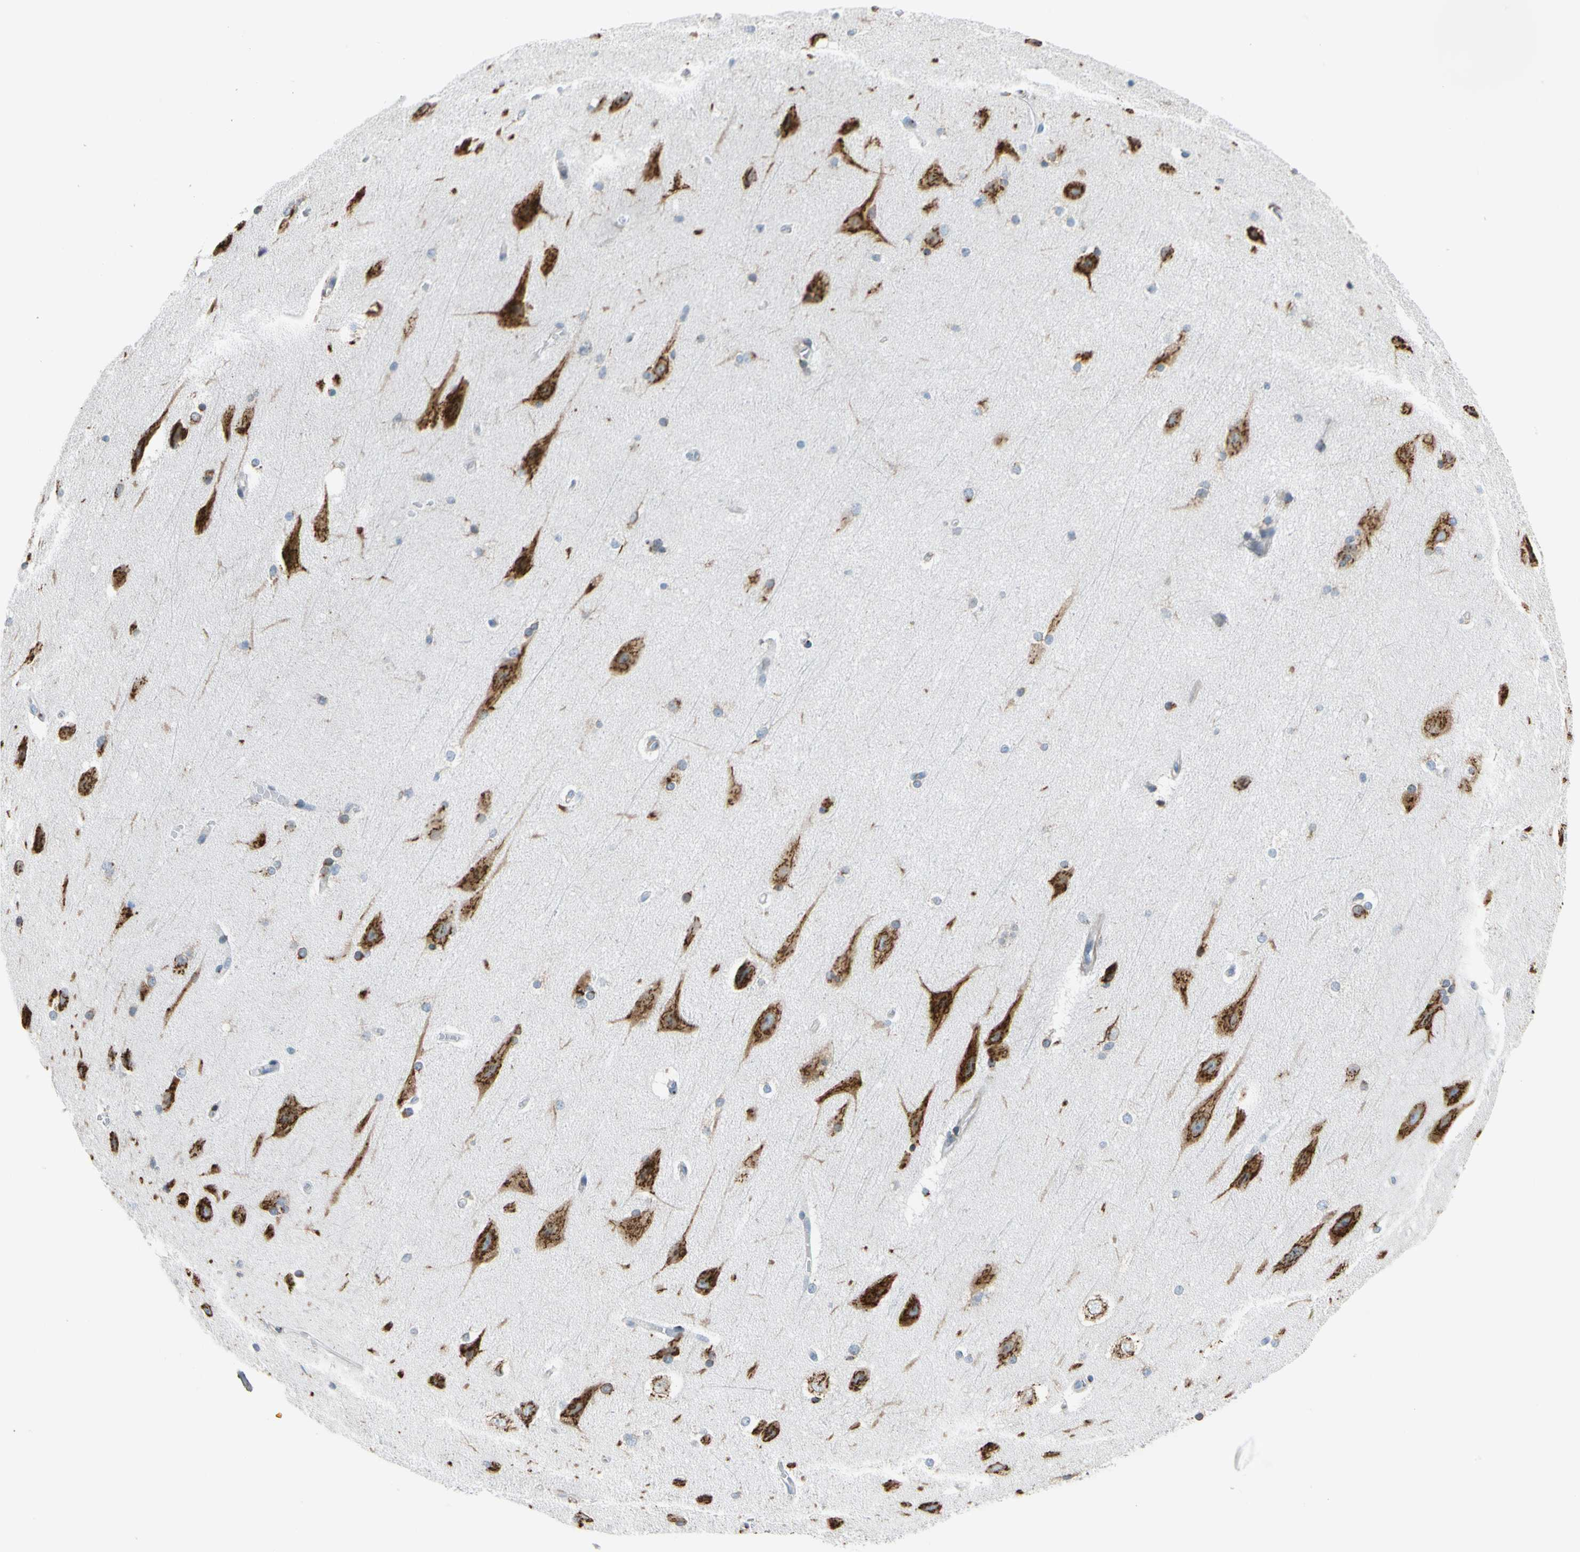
{"staining": {"intensity": "negative", "quantity": "none", "location": "none"}, "tissue": "cerebral cortex", "cell_type": "Endothelial cells", "image_type": "normal", "snomed": [{"axis": "morphology", "description": "Normal tissue, NOS"}, {"axis": "topography", "description": "Cerebral cortex"}, {"axis": "topography", "description": "Hippocampus"}], "caption": "Immunohistochemistry of normal cerebral cortex displays no expression in endothelial cells.", "gene": "NUCB1", "patient": {"sex": "female", "age": 19}}